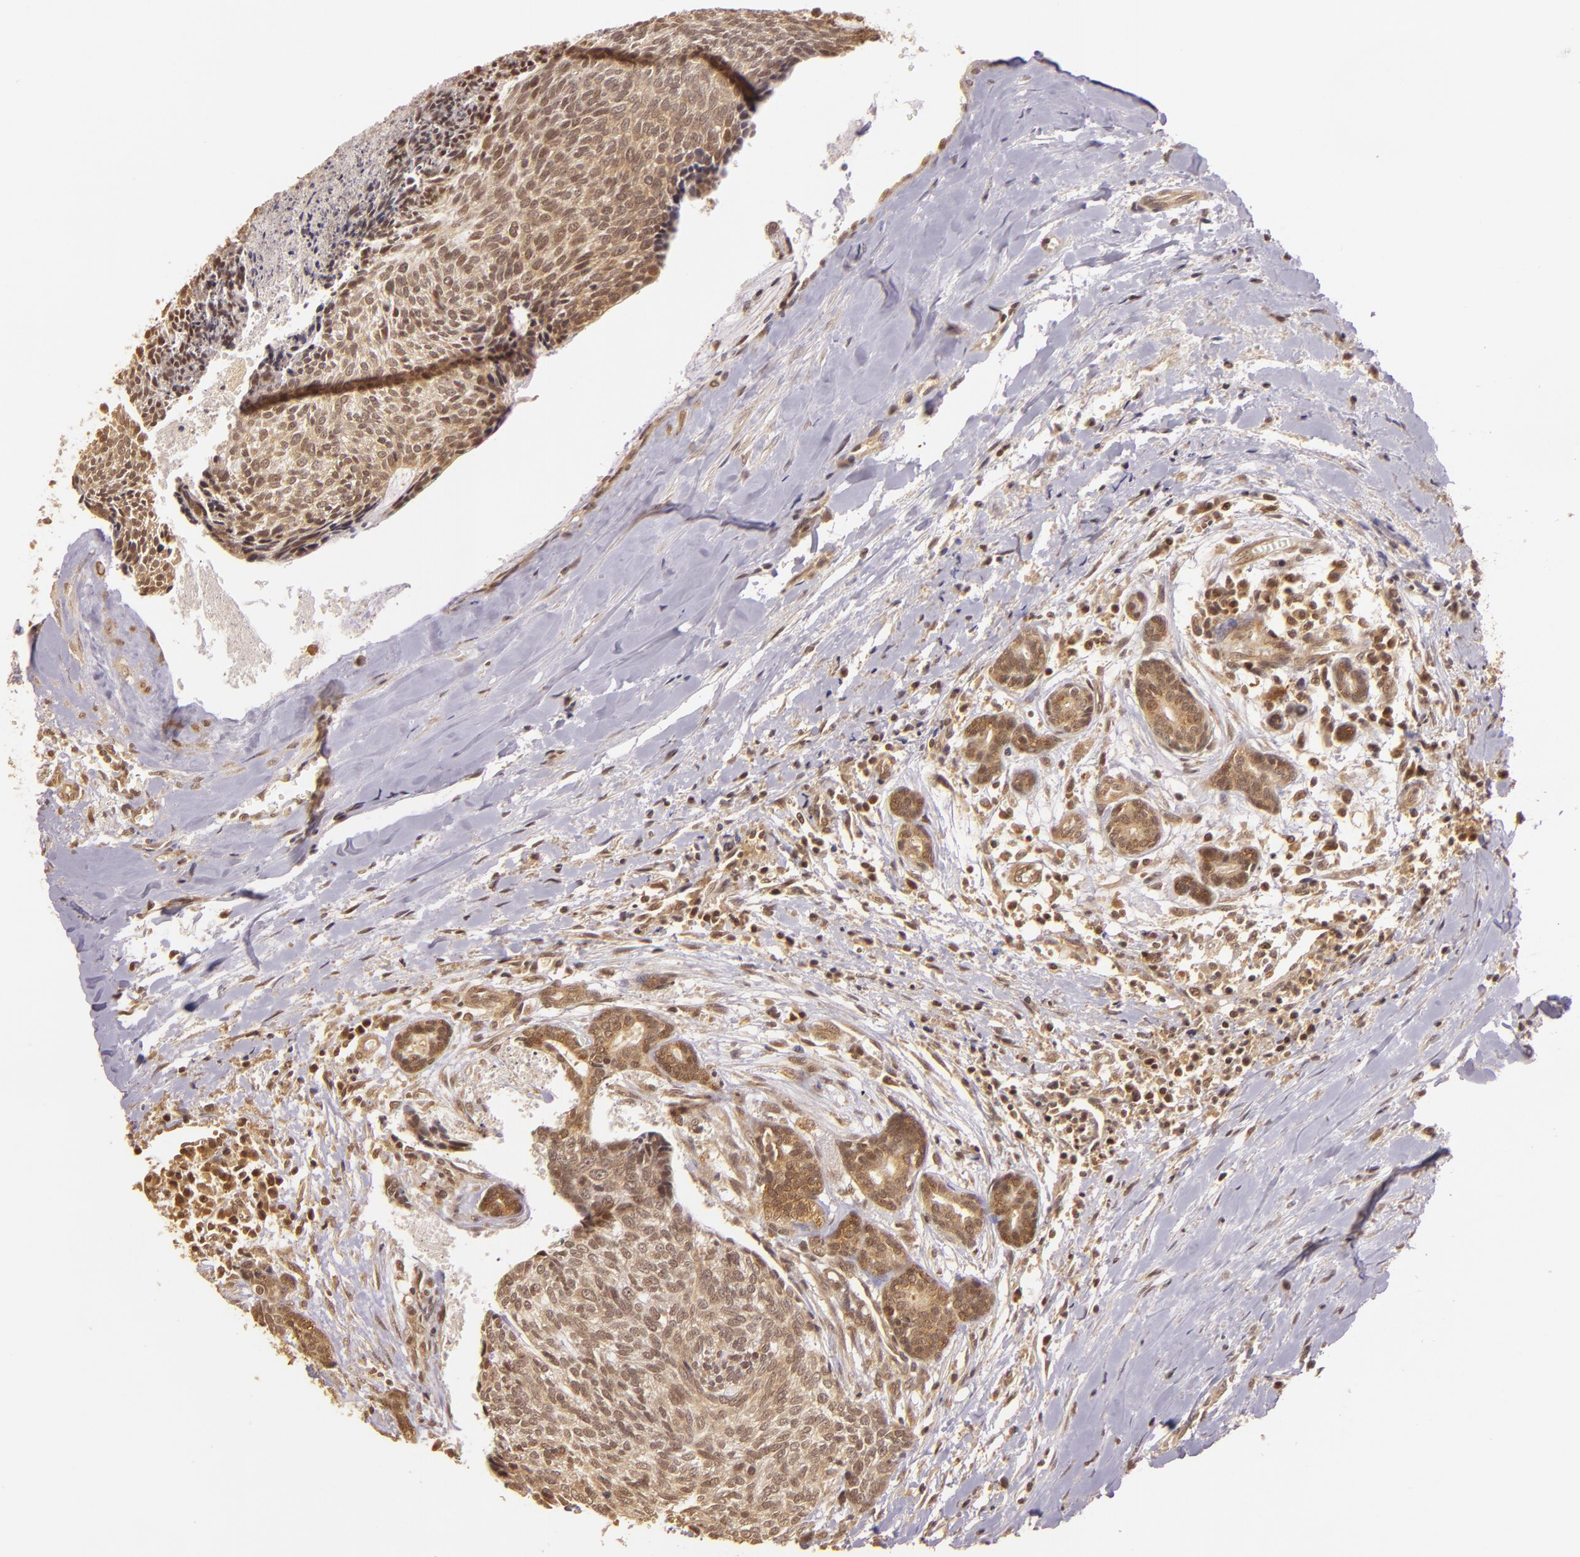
{"staining": {"intensity": "weak", "quantity": ">75%", "location": "cytoplasmic/membranous"}, "tissue": "head and neck cancer", "cell_type": "Tumor cells", "image_type": "cancer", "snomed": [{"axis": "morphology", "description": "Squamous cell carcinoma, NOS"}, {"axis": "topography", "description": "Salivary gland"}, {"axis": "topography", "description": "Head-Neck"}], "caption": "A brown stain labels weak cytoplasmic/membranous positivity of a protein in human head and neck cancer tumor cells.", "gene": "TXNRD2", "patient": {"sex": "male", "age": 70}}